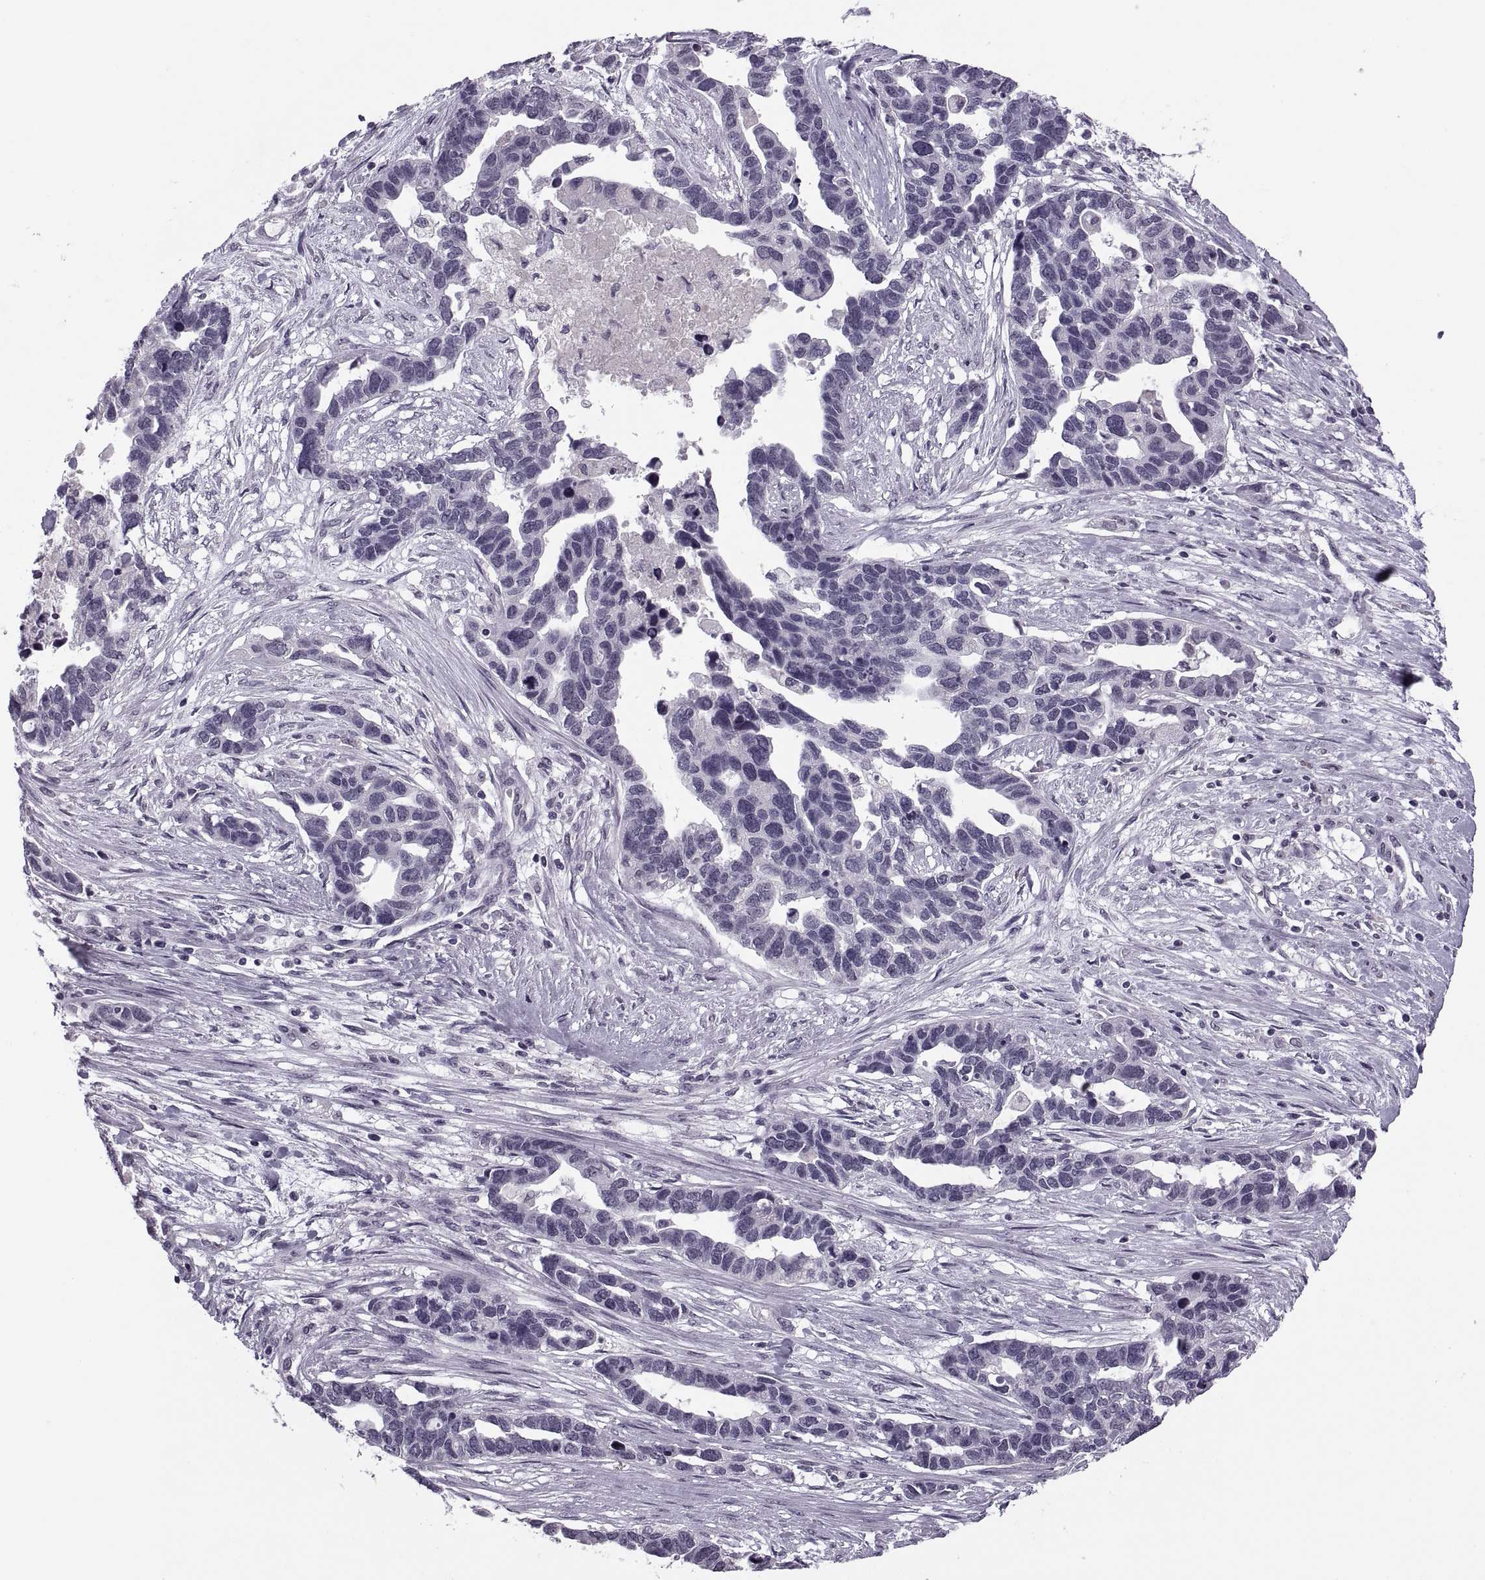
{"staining": {"intensity": "negative", "quantity": "none", "location": "none"}, "tissue": "ovarian cancer", "cell_type": "Tumor cells", "image_type": "cancer", "snomed": [{"axis": "morphology", "description": "Cystadenocarcinoma, serous, NOS"}, {"axis": "topography", "description": "Ovary"}], "caption": "A photomicrograph of ovarian cancer stained for a protein shows no brown staining in tumor cells.", "gene": "PAGE5", "patient": {"sex": "female", "age": 54}}